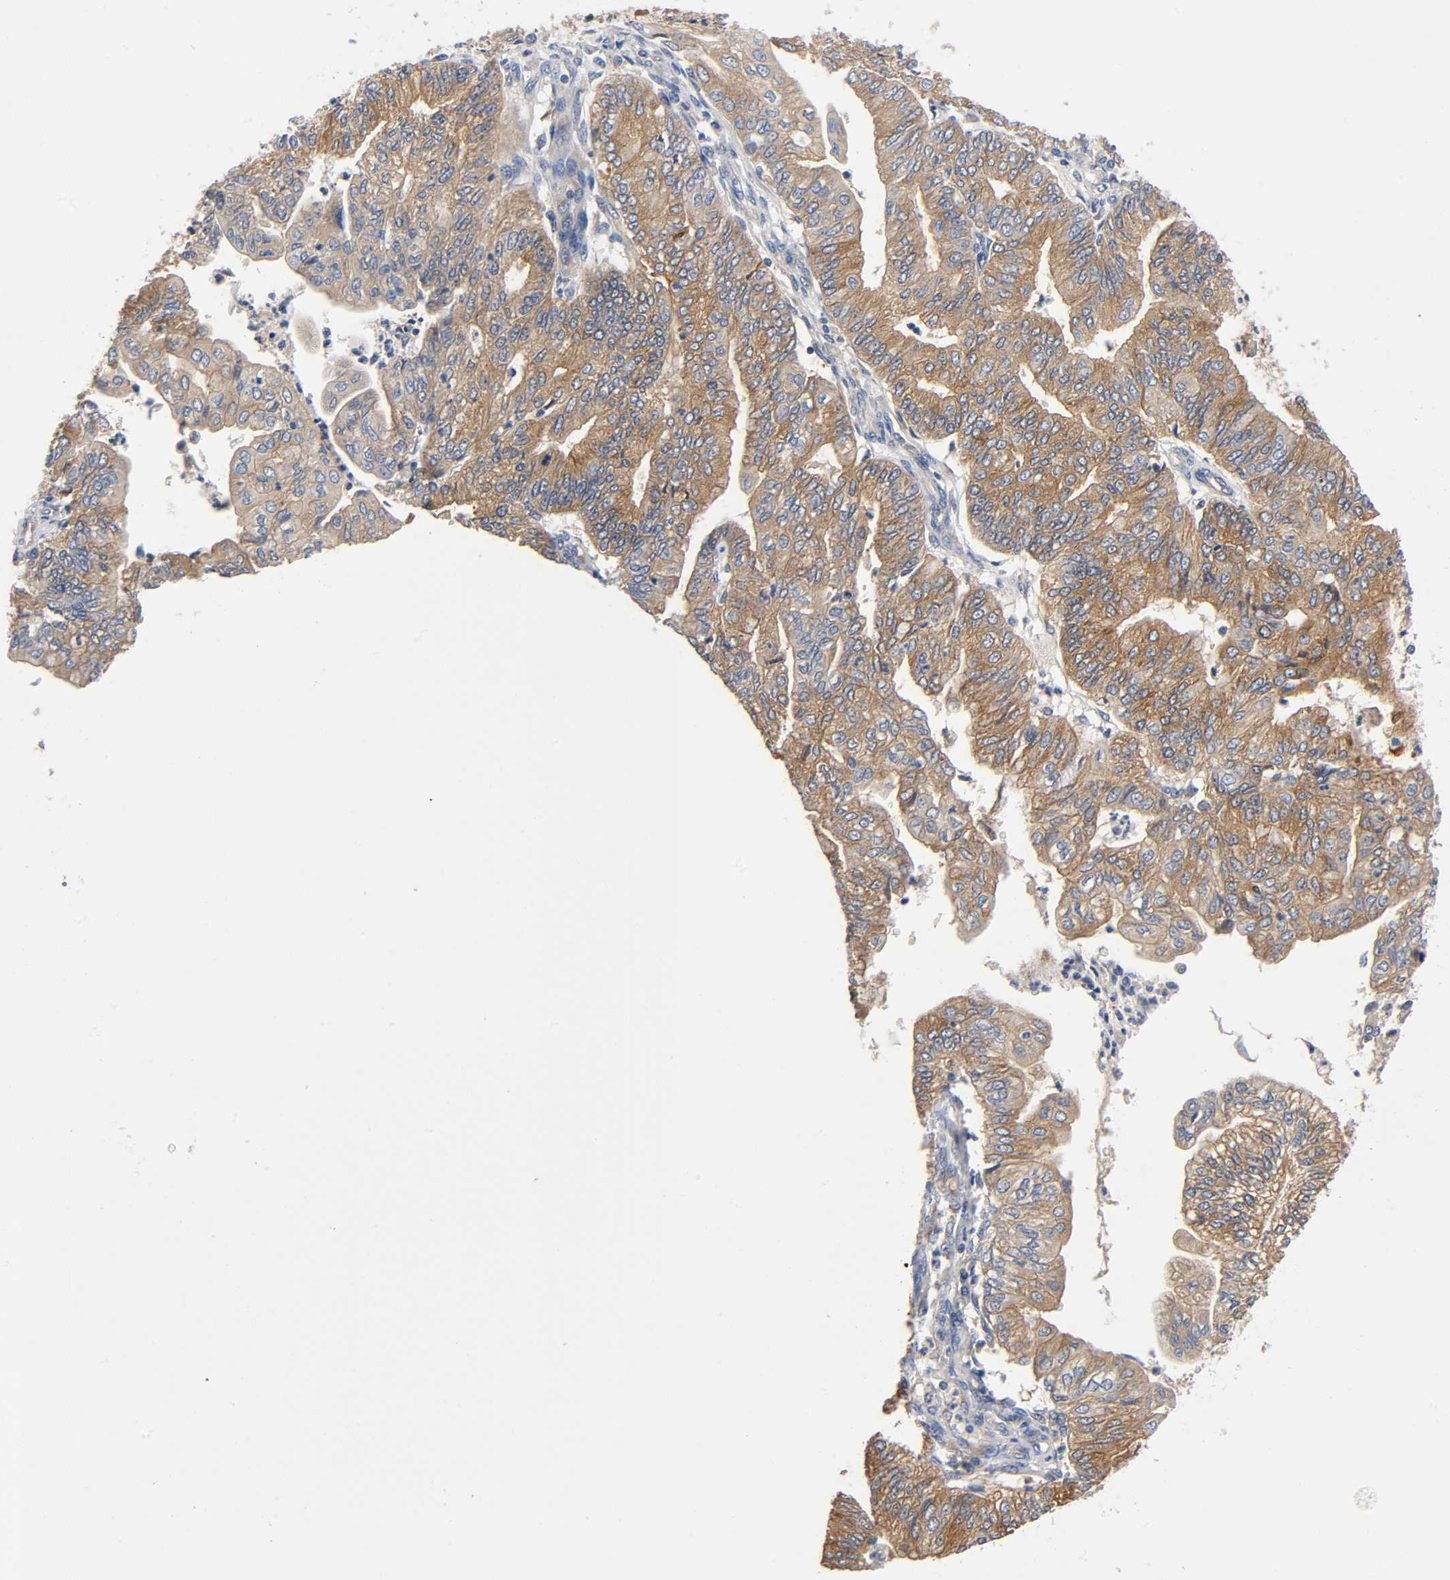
{"staining": {"intensity": "moderate", "quantity": ">75%", "location": "cytoplasmic/membranous"}, "tissue": "endometrial cancer", "cell_type": "Tumor cells", "image_type": "cancer", "snomed": [{"axis": "morphology", "description": "Adenocarcinoma, NOS"}, {"axis": "topography", "description": "Endometrium"}], "caption": "Human endometrial cancer stained with a brown dye reveals moderate cytoplasmic/membranous positive positivity in approximately >75% of tumor cells.", "gene": "PRKAB1", "patient": {"sex": "female", "age": 59}}